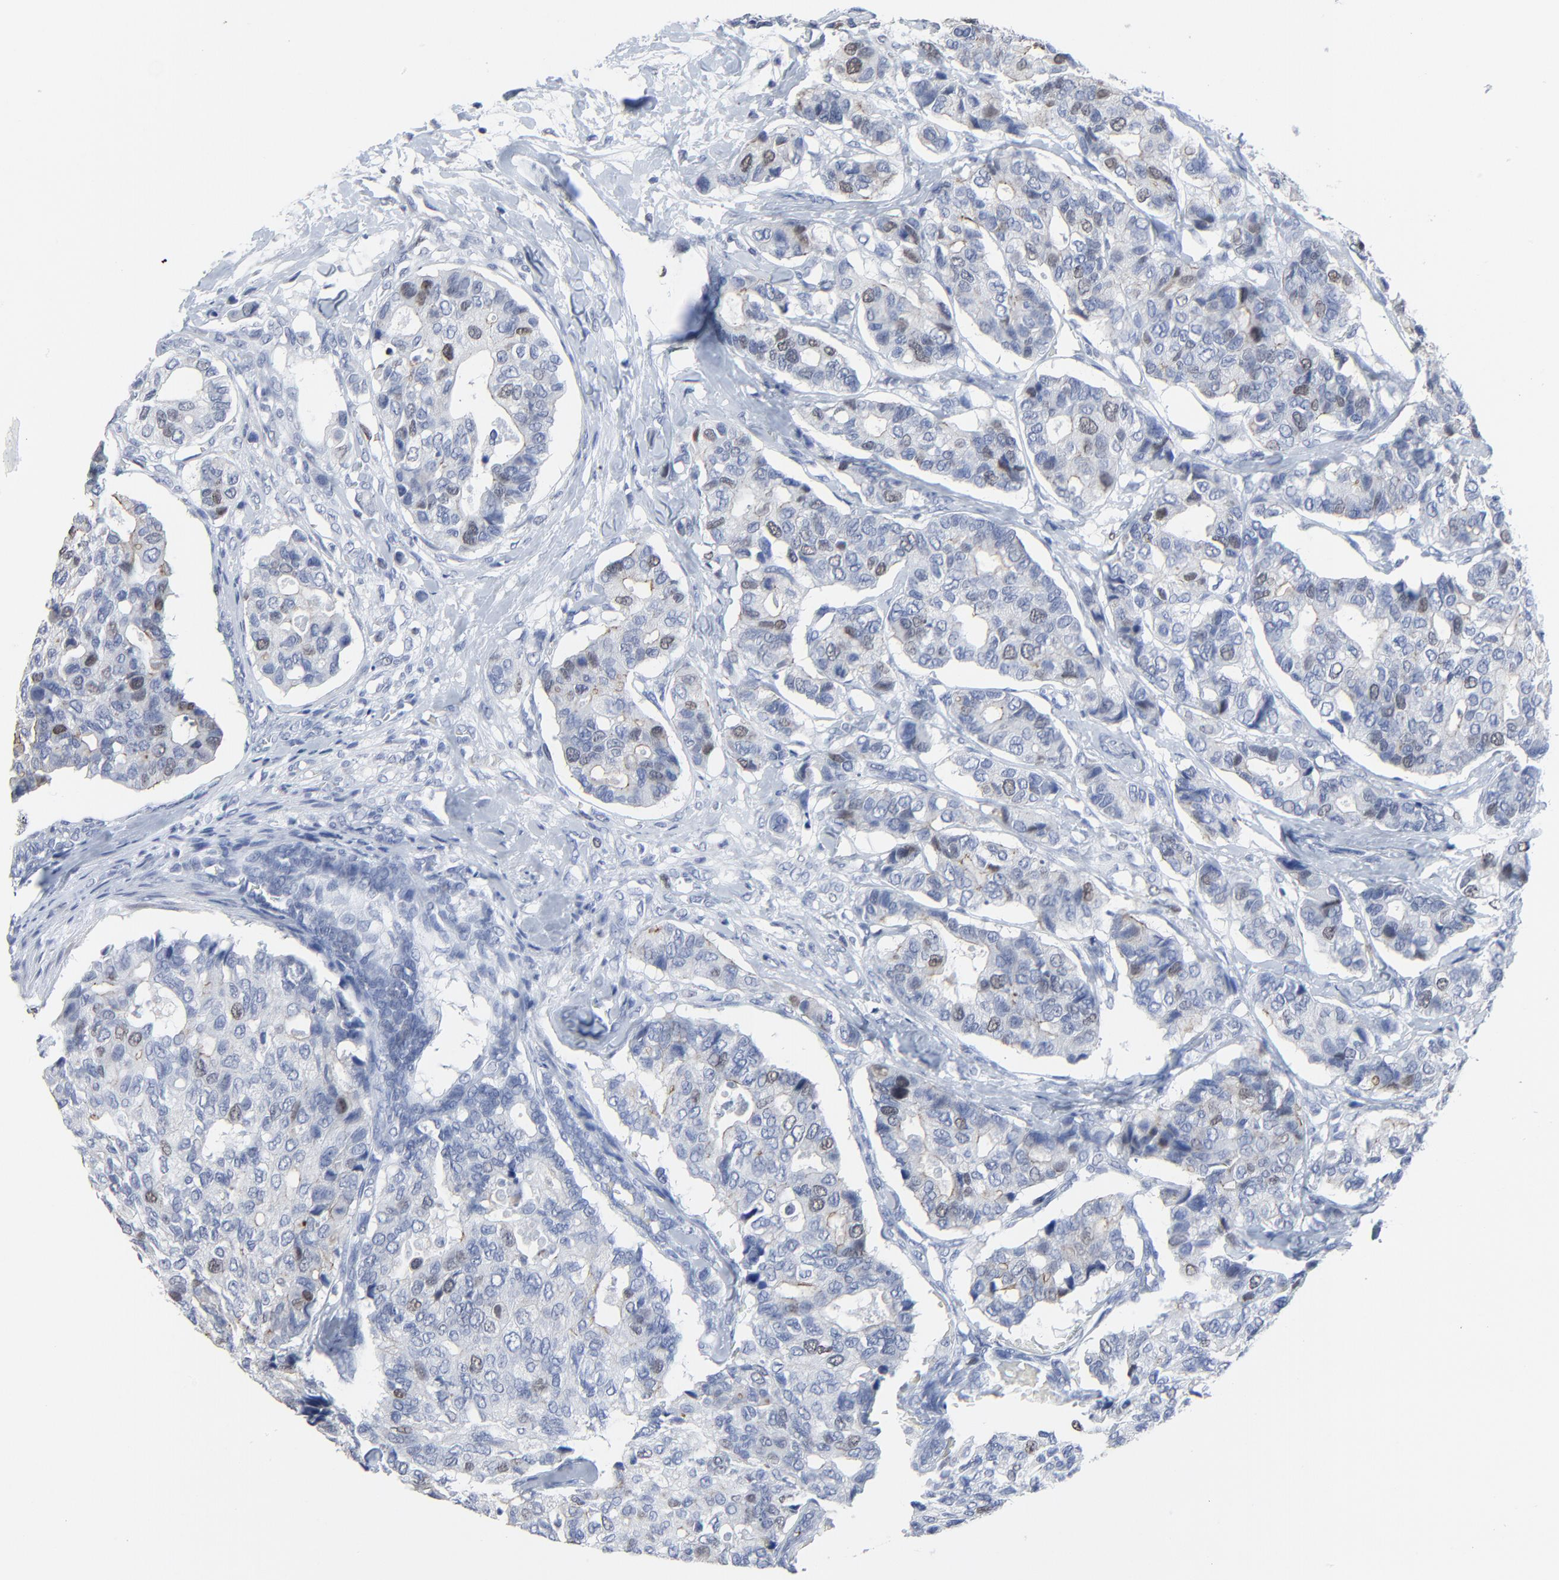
{"staining": {"intensity": "weak", "quantity": "<25%", "location": "nuclear"}, "tissue": "breast cancer", "cell_type": "Tumor cells", "image_type": "cancer", "snomed": [{"axis": "morphology", "description": "Duct carcinoma"}, {"axis": "topography", "description": "Breast"}], "caption": "Tumor cells show no significant protein positivity in breast cancer. Nuclei are stained in blue.", "gene": "BIRC3", "patient": {"sex": "female", "age": 69}}